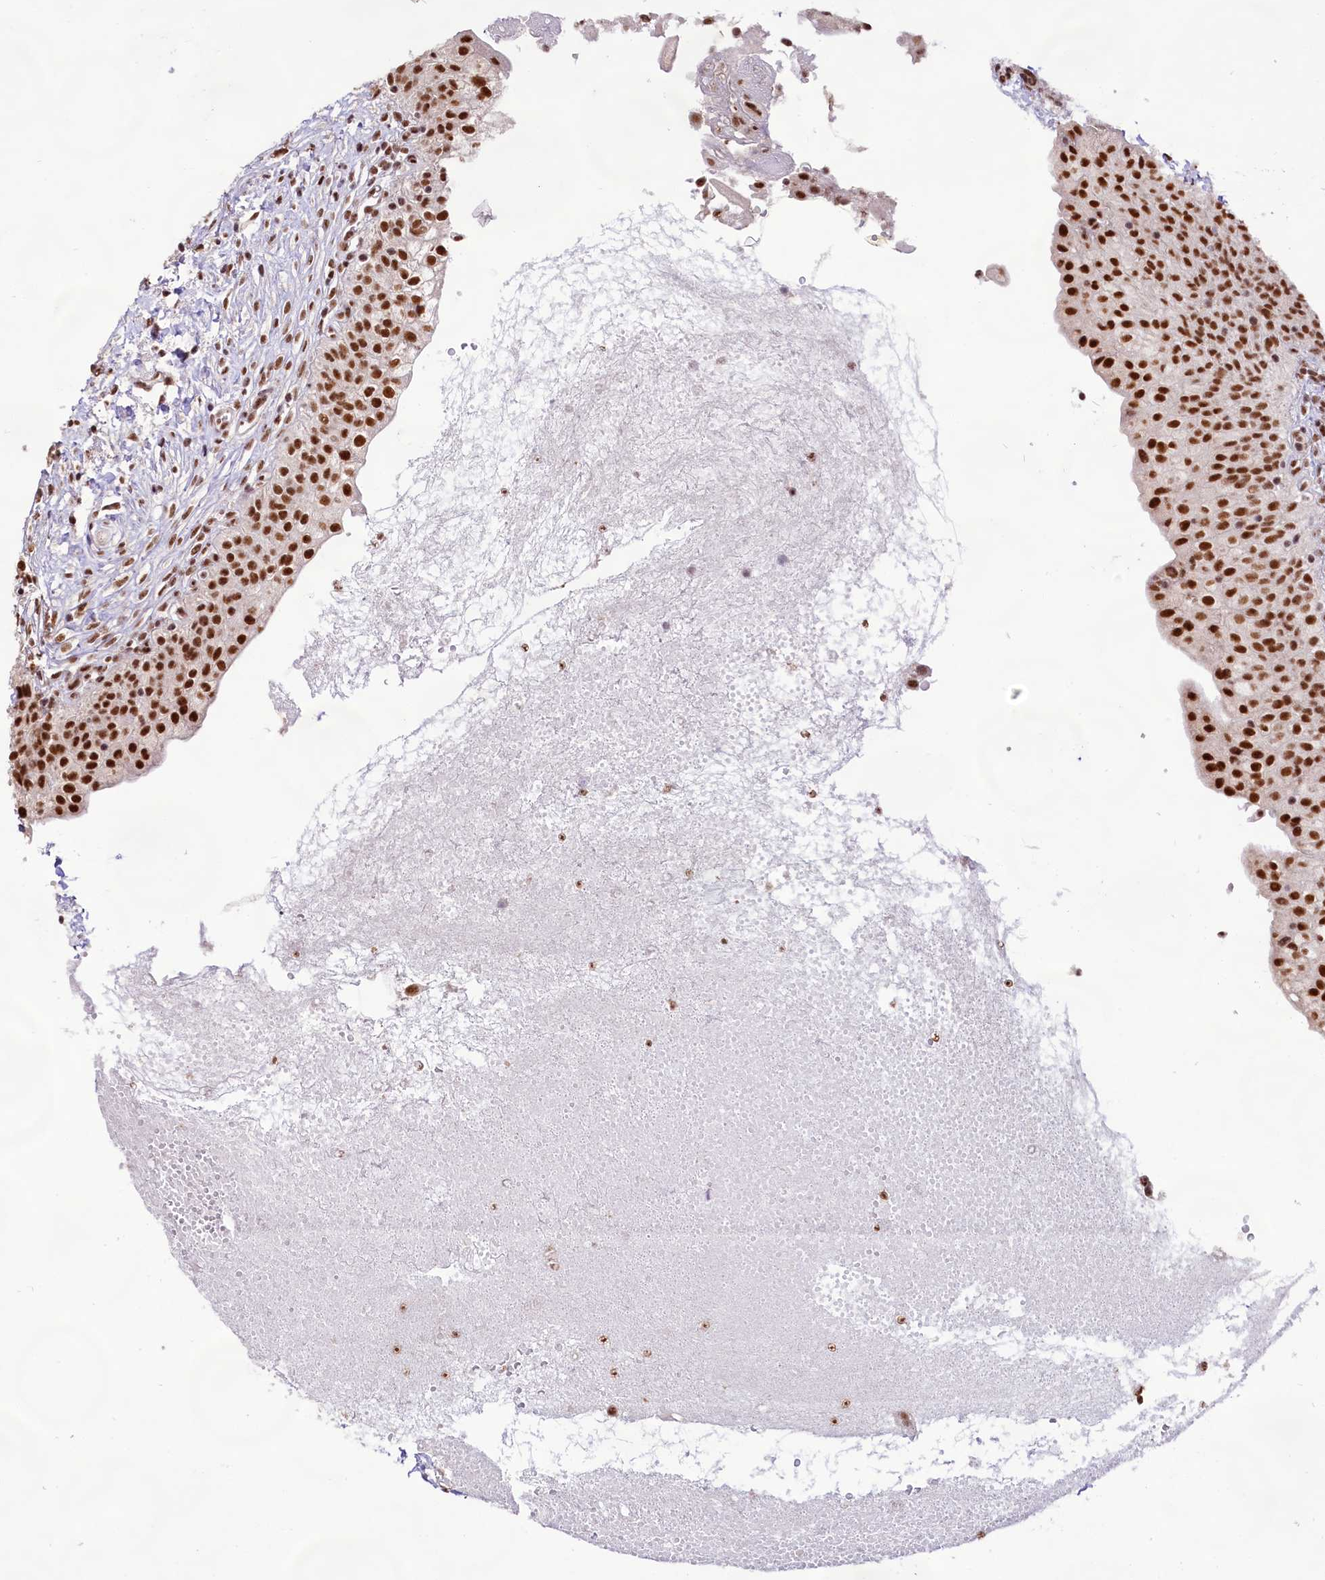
{"staining": {"intensity": "strong", "quantity": ">75%", "location": "nuclear"}, "tissue": "urinary bladder", "cell_type": "Urothelial cells", "image_type": "normal", "snomed": [{"axis": "morphology", "description": "Normal tissue, NOS"}, {"axis": "topography", "description": "Urinary bladder"}], "caption": "There is high levels of strong nuclear positivity in urothelial cells of benign urinary bladder, as demonstrated by immunohistochemical staining (brown color).", "gene": "HIRA", "patient": {"sex": "male", "age": 55}}